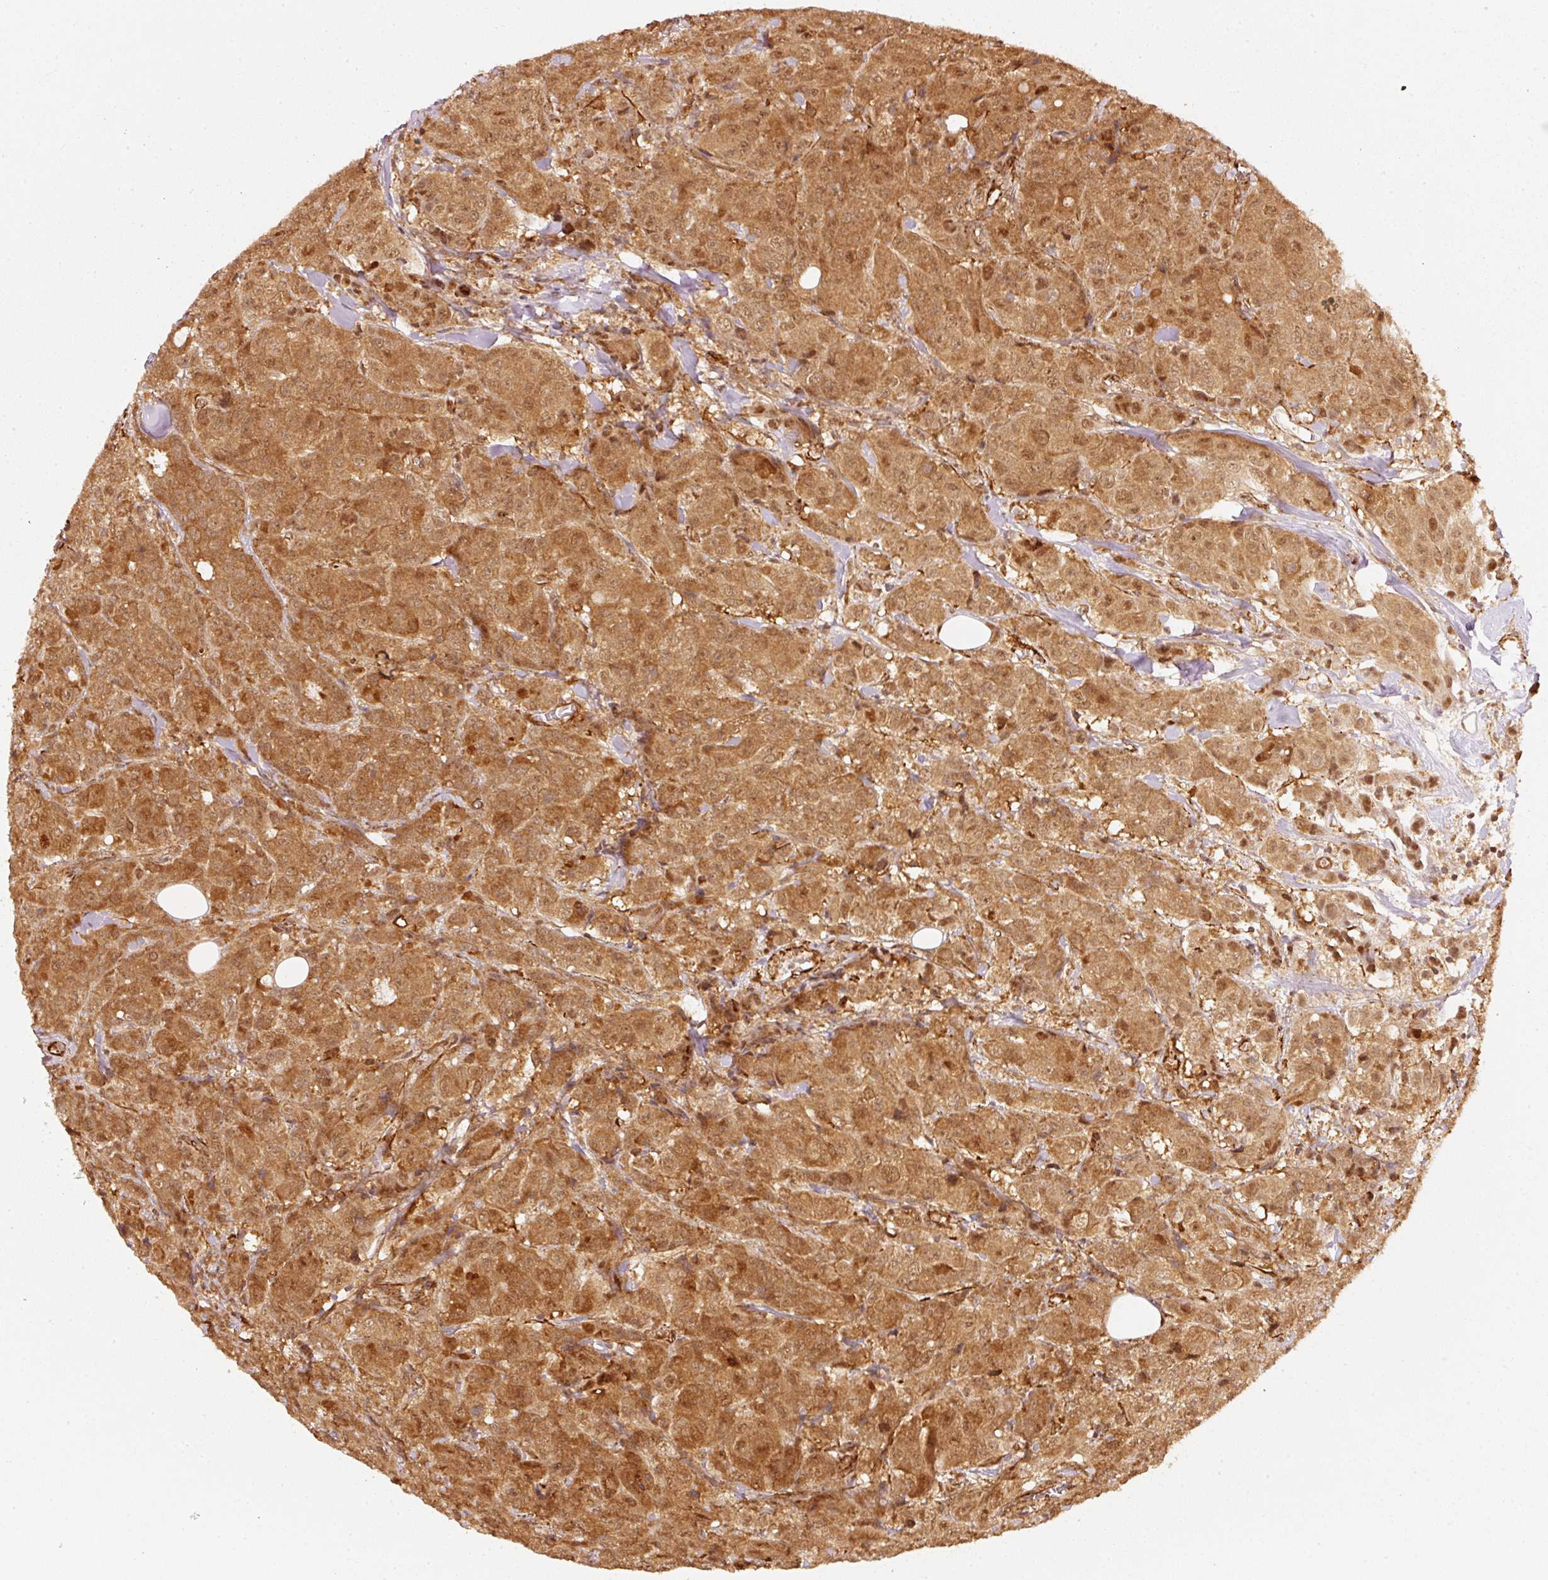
{"staining": {"intensity": "moderate", "quantity": ">75%", "location": "cytoplasmic/membranous,nuclear"}, "tissue": "breast cancer", "cell_type": "Tumor cells", "image_type": "cancer", "snomed": [{"axis": "morphology", "description": "Duct carcinoma"}, {"axis": "topography", "description": "Breast"}], "caption": "Breast cancer (invasive ductal carcinoma) was stained to show a protein in brown. There is medium levels of moderate cytoplasmic/membranous and nuclear expression in about >75% of tumor cells. The protein of interest is stained brown, and the nuclei are stained in blue (DAB (3,3'-diaminobenzidine) IHC with brightfield microscopy, high magnification).", "gene": "PSMD1", "patient": {"sex": "female", "age": 43}}